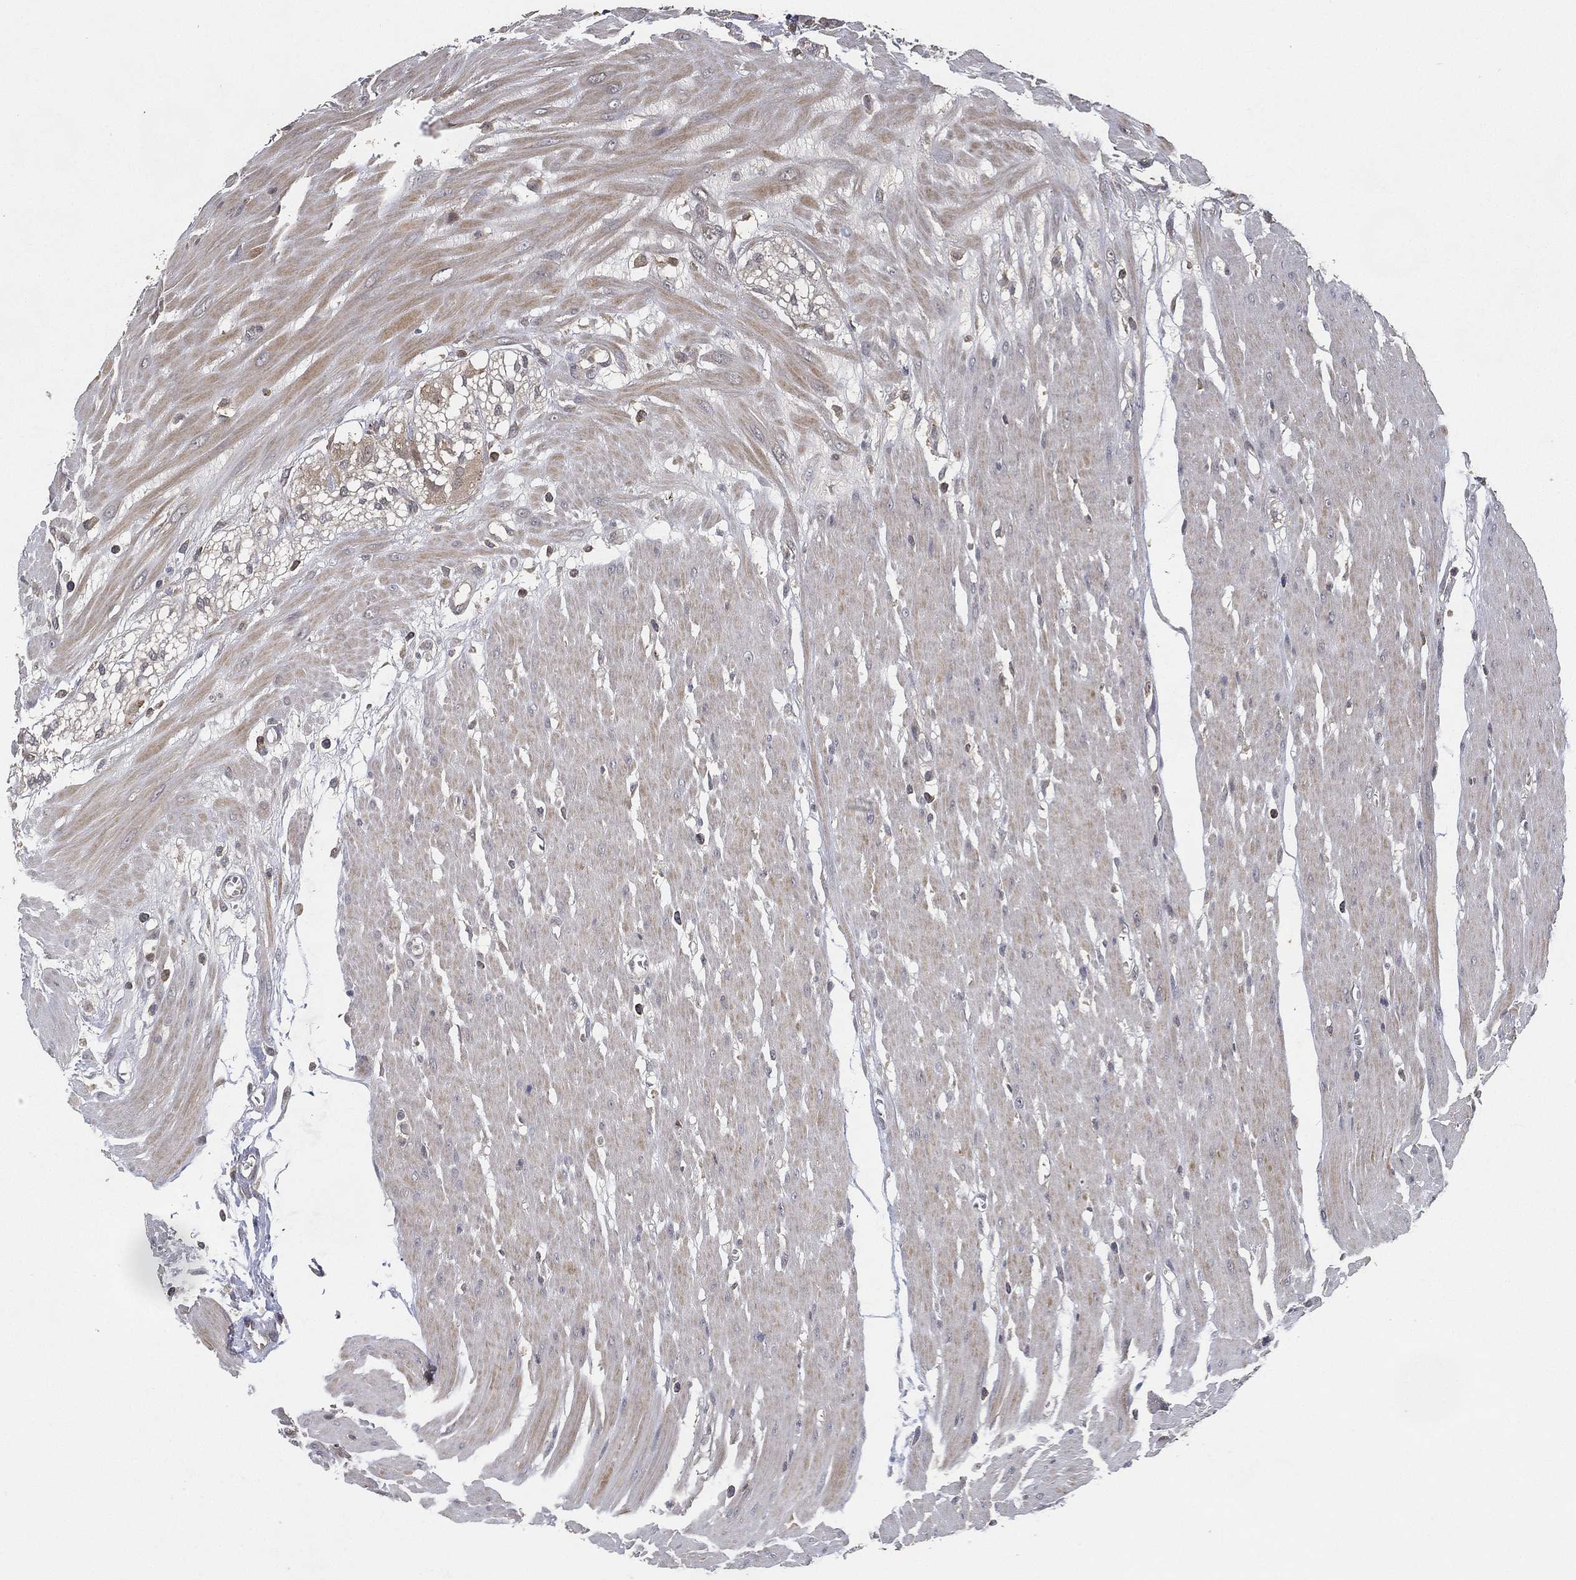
{"staining": {"intensity": "negative", "quantity": "none", "location": "none"}, "tissue": "colon", "cell_type": "Endothelial cells", "image_type": "normal", "snomed": [{"axis": "morphology", "description": "Normal tissue, NOS"}, {"axis": "morphology", "description": "Adenocarcinoma, NOS"}, {"axis": "topography", "description": "Colon"}], "caption": "This is an IHC micrograph of benign colon. There is no staining in endothelial cells.", "gene": "CFAP251", "patient": {"sex": "male", "age": 65}}